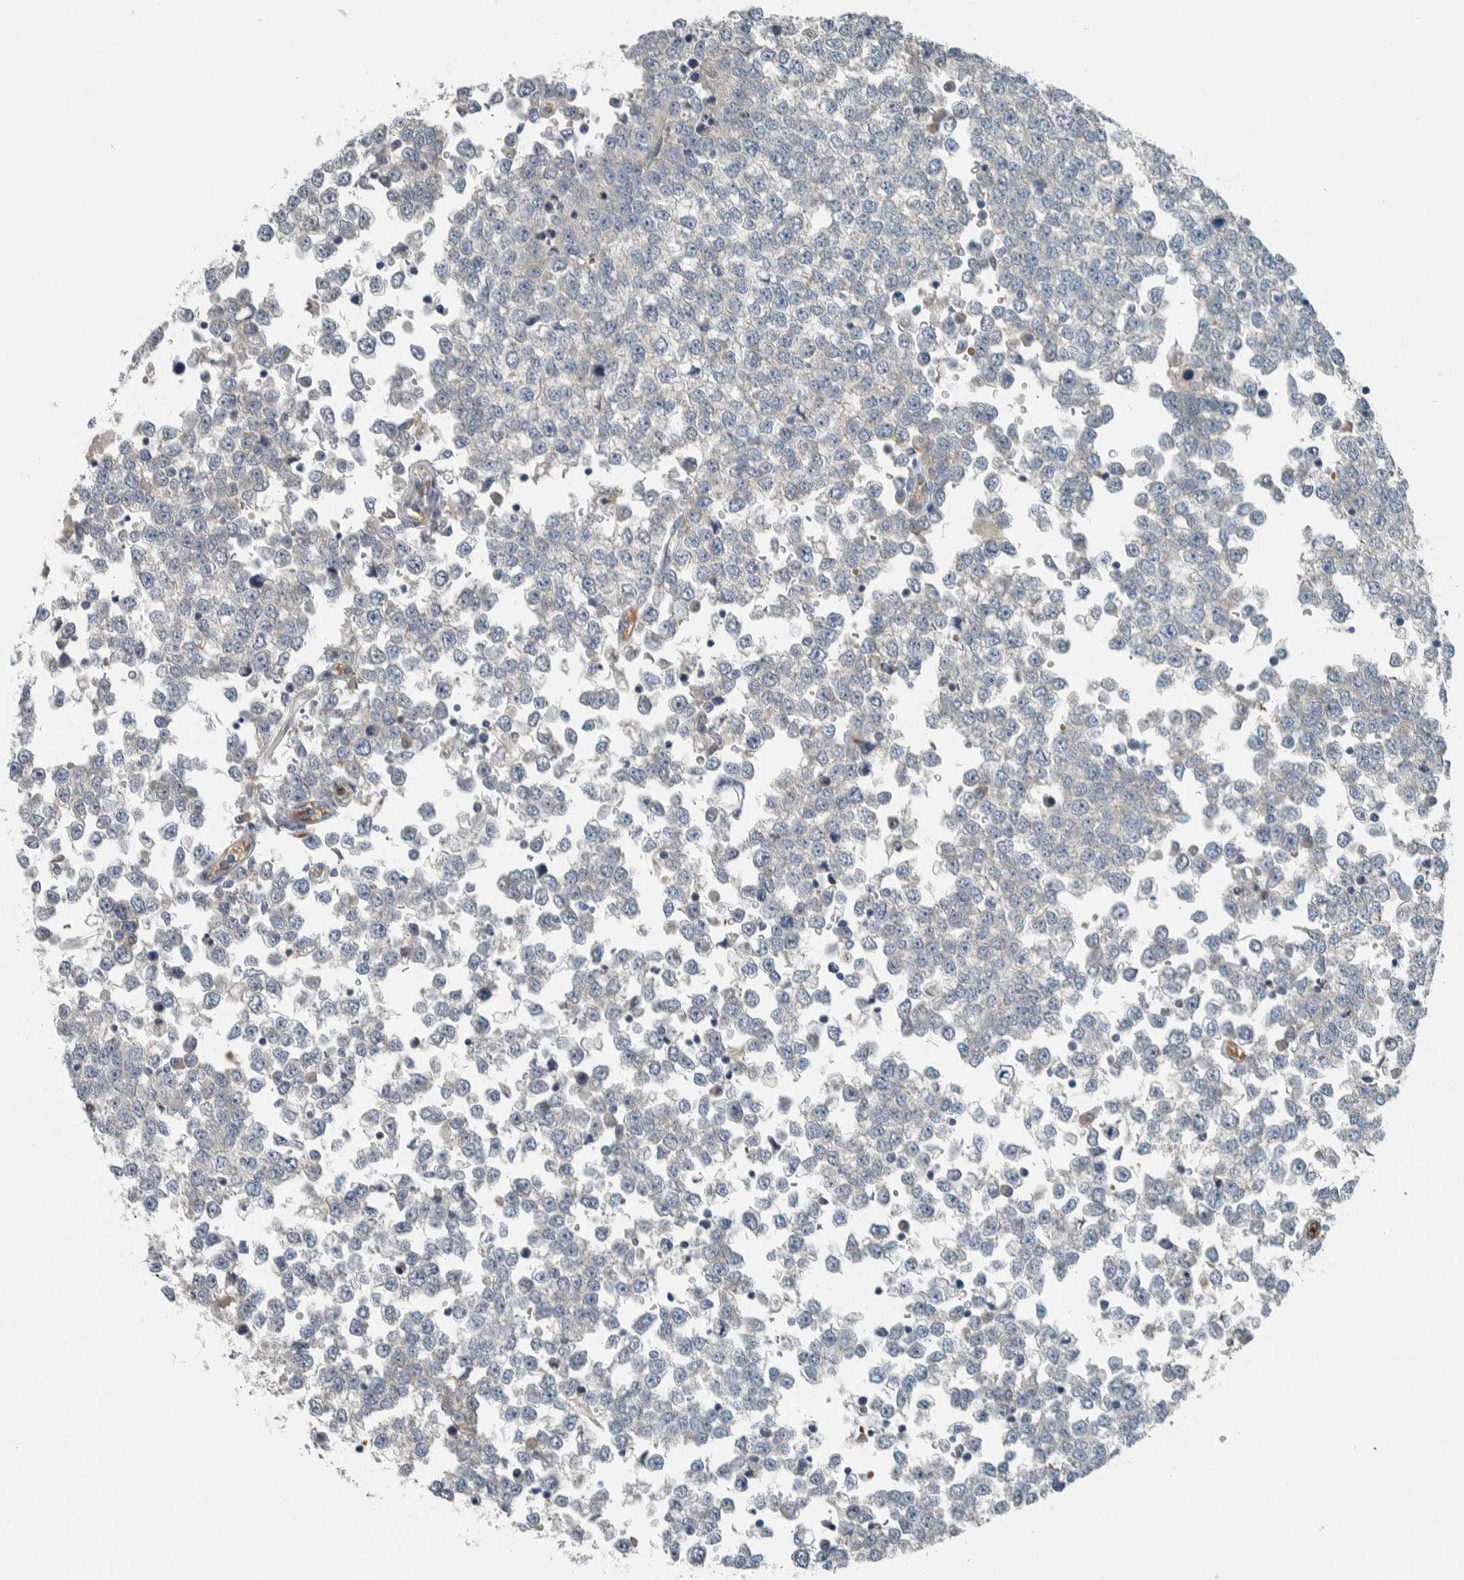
{"staining": {"intensity": "negative", "quantity": "none", "location": "none"}, "tissue": "testis cancer", "cell_type": "Tumor cells", "image_type": "cancer", "snomed": [{"axis": "morphology", "description": "Seminoma, NOS"}, {"axis": "topography", "description": "Testis"}], "caption": "Image shows no significant protein staining in tumor cells of seminoma (testis).", "gene": "ALAD", "patient": {"sex": "male", "age": 65}}